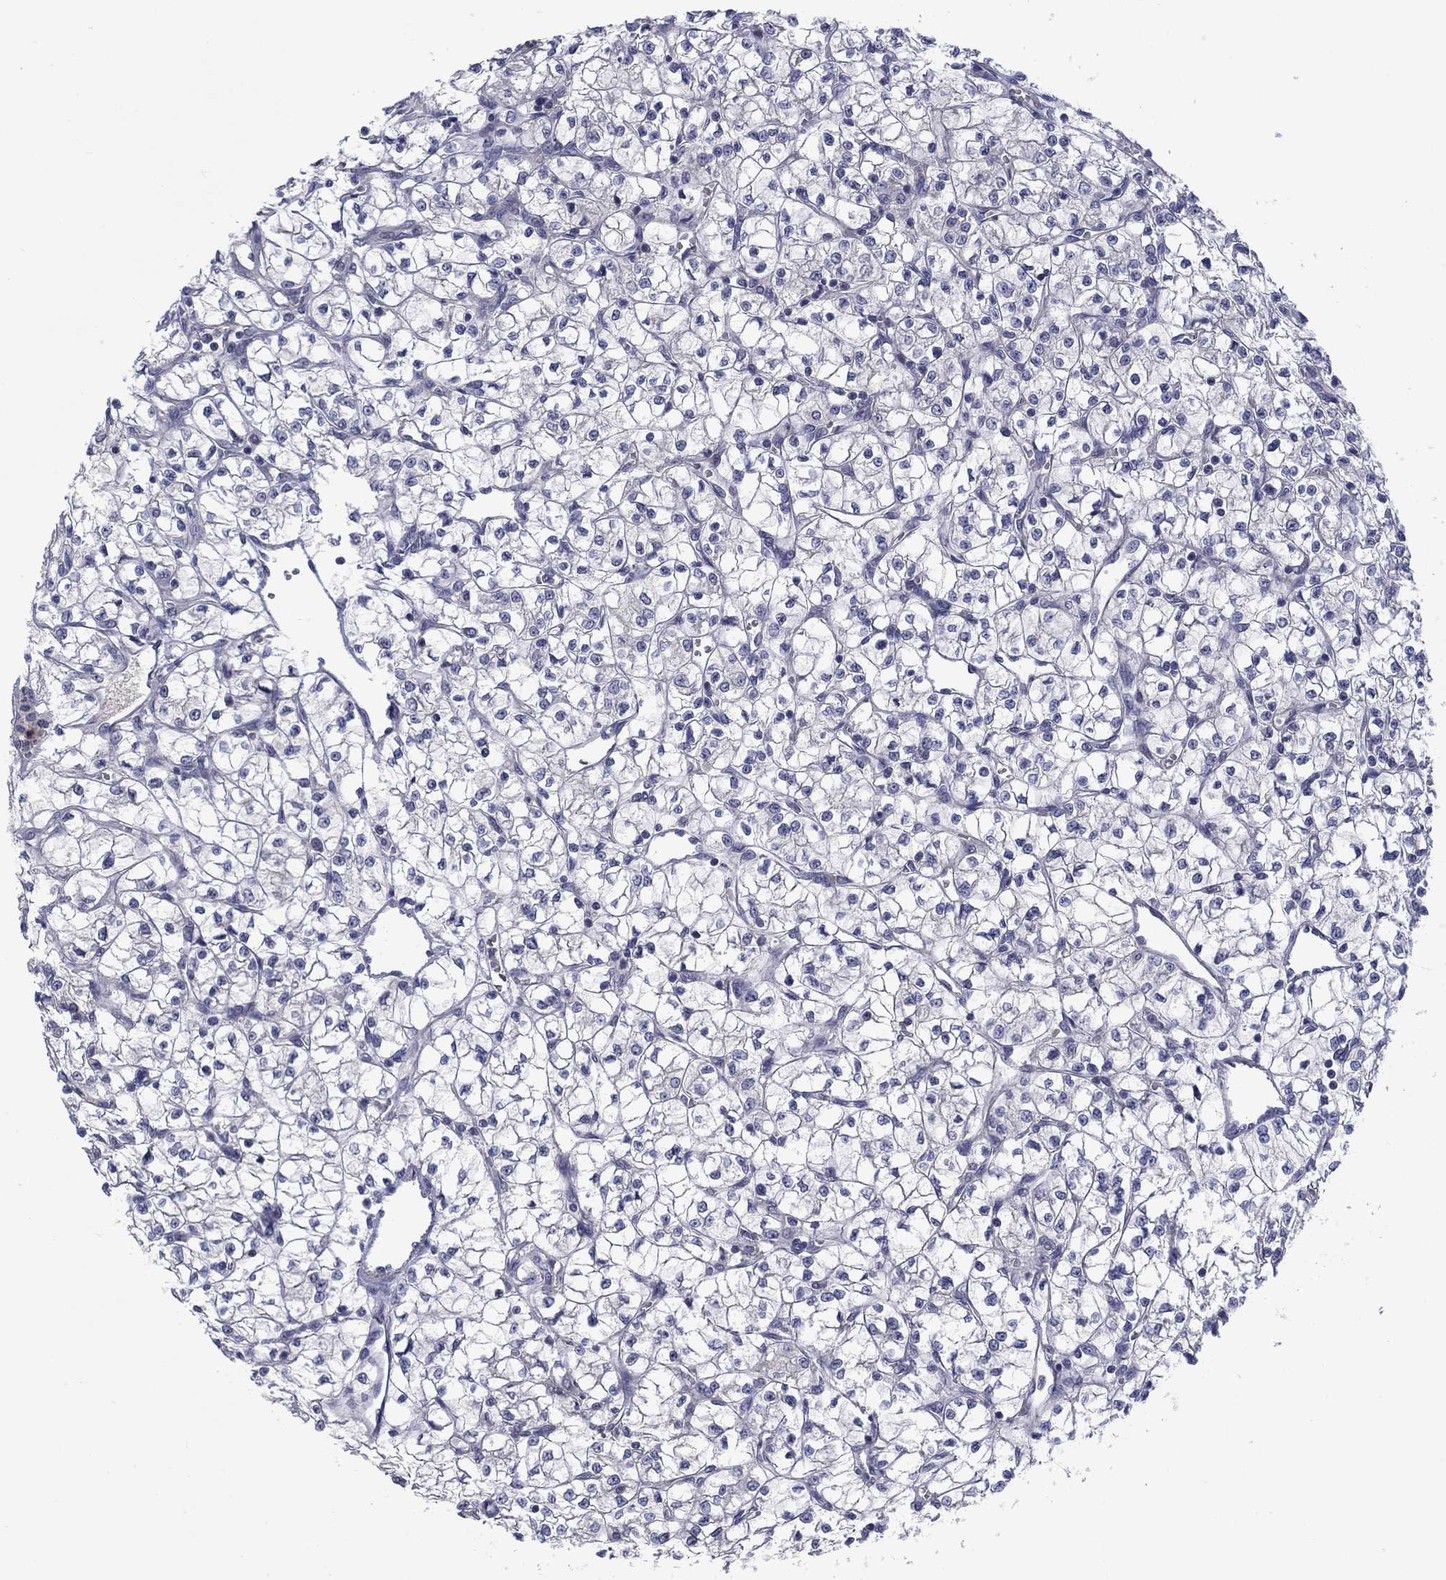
{"staining": {"intensity": "negative", "quantity": "none", "location": "none"}, "tissue": "renal cancer", "cell_type": "Tumor cells", "image_type": "cancer", "snomed": [{"axis": "morphology", "description": "Adenocarcinoma, NOS"}, {"axis": "topography", "description": "Kidney"}], "caption": "Tumor cells are negative for brown protein staining in renal cancer (adenocarcinoma).", "gene": "KIF15", "patient": {"sex": "female", "age": 64}}